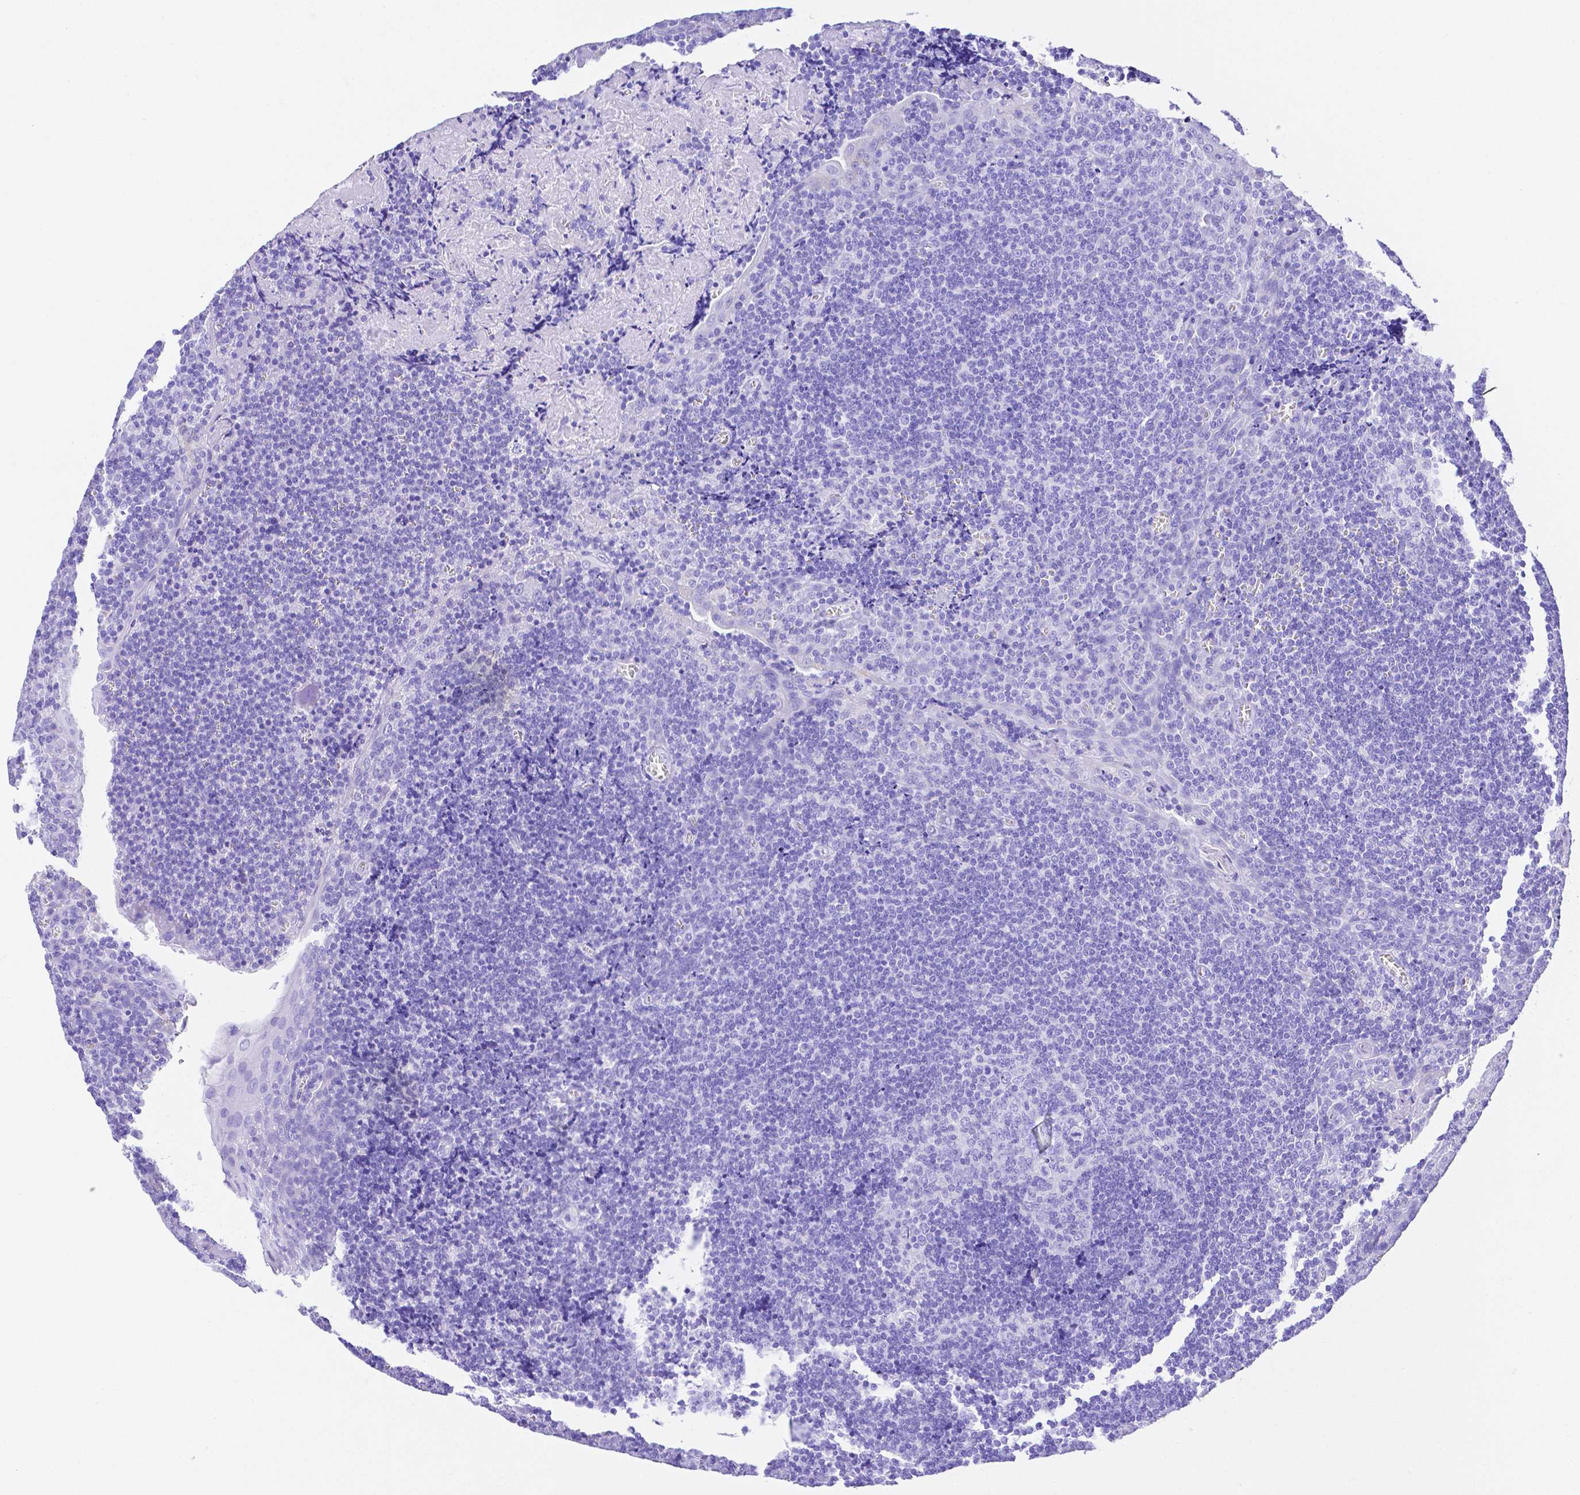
{"staining": {"intensity": "negative", "quantity": "none", "location": "none"}, "tissue": "tonsil", "cell_type": "Germinal center cells", "image_type": "normal", "snomed": [{"axis": "morphology", "description": "Normal tissue, NOS"}, {"axis": "morphology", "description": "Inflammation, NOS"}, {"axis": "topography", "description": "Tonsil"}], "caption": "The image exhibits no significant staining in germinal center cells of tonsil. The staining was performed using DAB (3,3'-diaminobenzidine) to visualize the protein expression in brown, while the nuclei were stained in blue with hematoxylin (Magnification: 20x).", "gene": "SMR3A", "patient": {"sex": "female", "age": 31}}